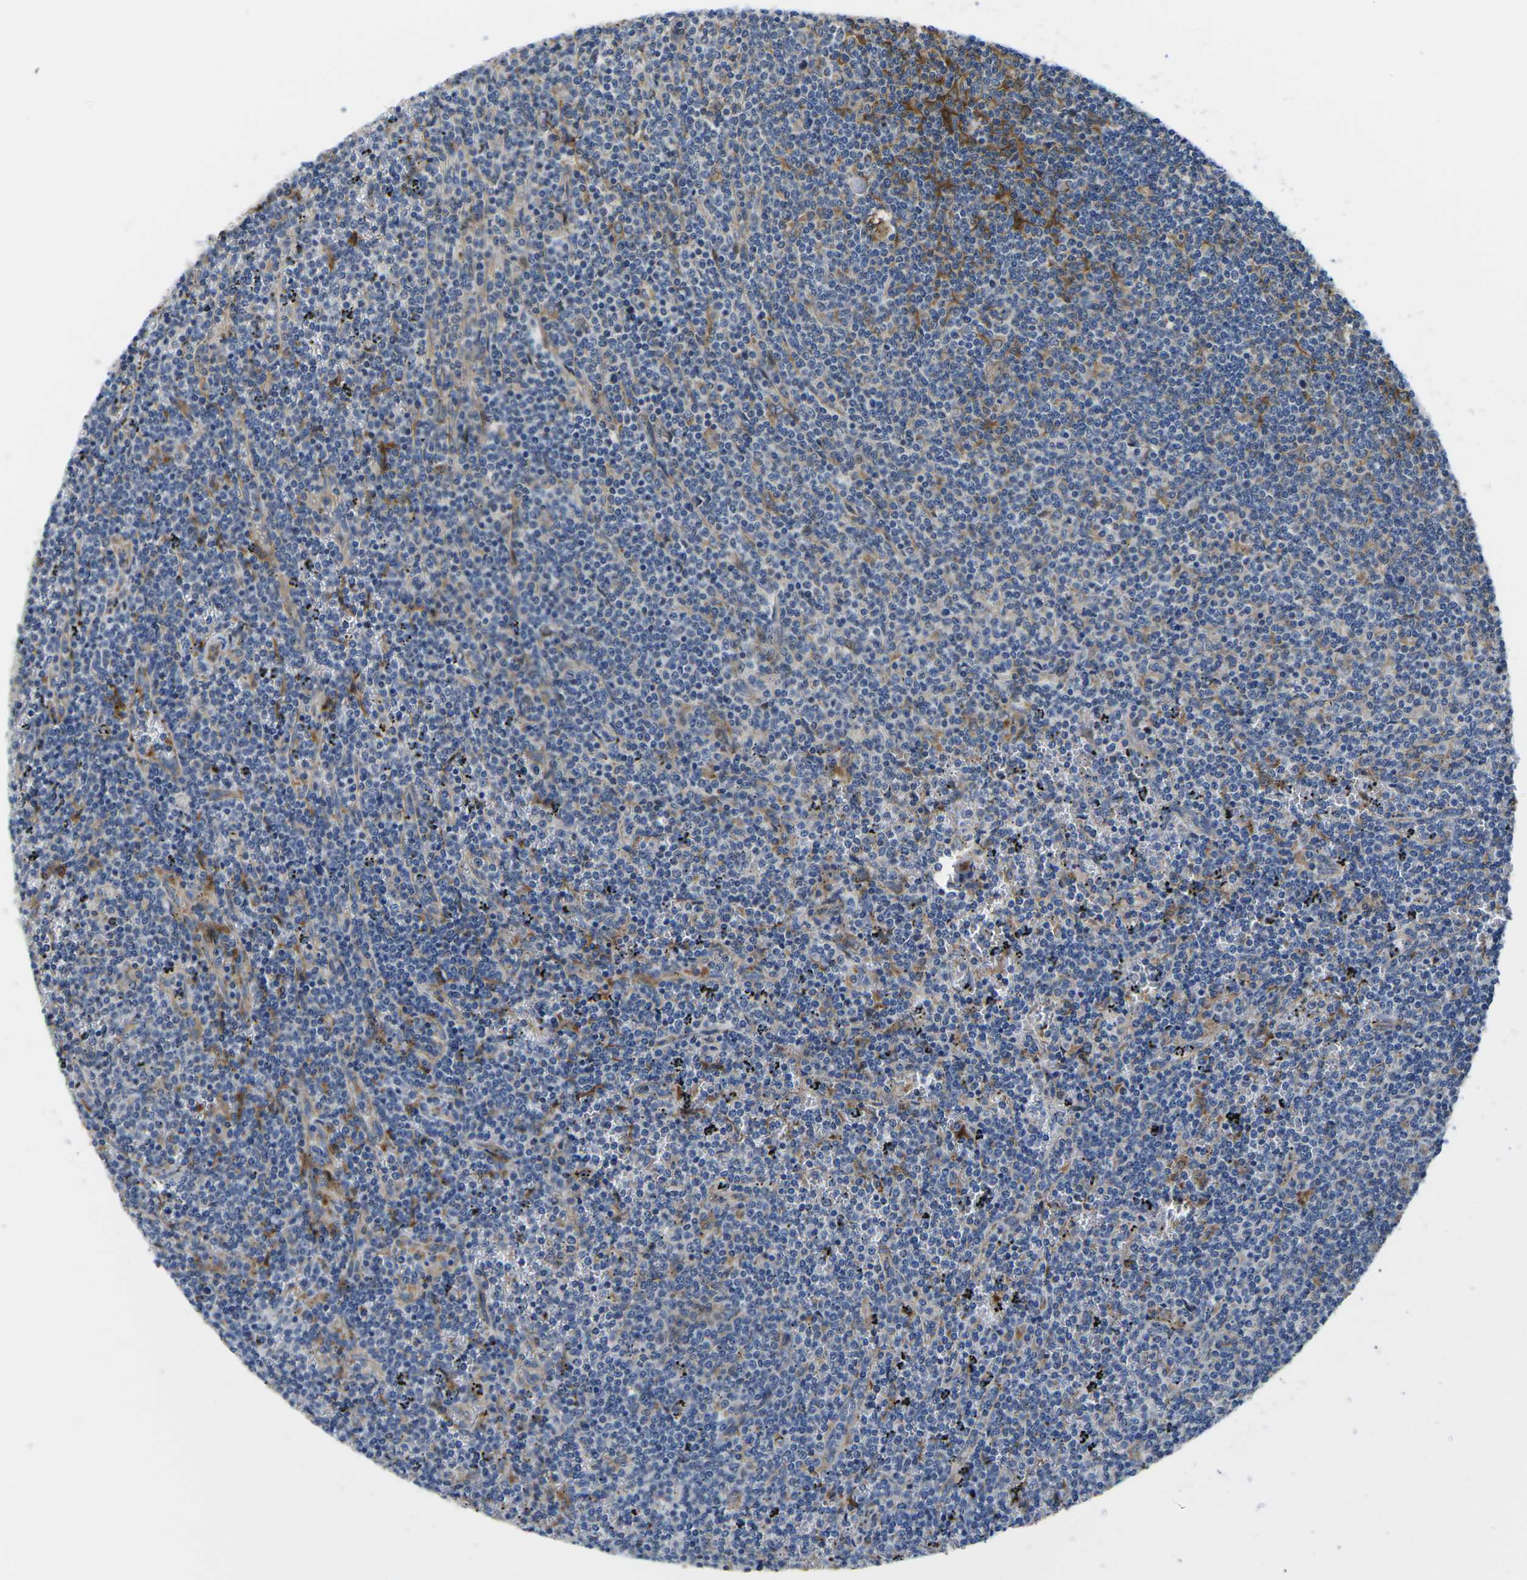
{"staining": {"intensity": "negative", "quantity": "none", "location": "none"}, "tissue": "lymphoma", "cell_type": "Tumor cells", "image_type": "cancer", "snomed": [{"axis": "morphology", "description": "Malignant lymphoma, non-Hodgkin's type, Low grade"}, {"axis": "topography", "description": "Spleen"}], "caption": "Tumor cells show no significant staining in lymphoma. The staining is performed using DAB brown chromogen with nuclei counter-stained in using hematoxylin.", "gene": "TMEFF2", "patient": {"sex": "female", "age": 50}}